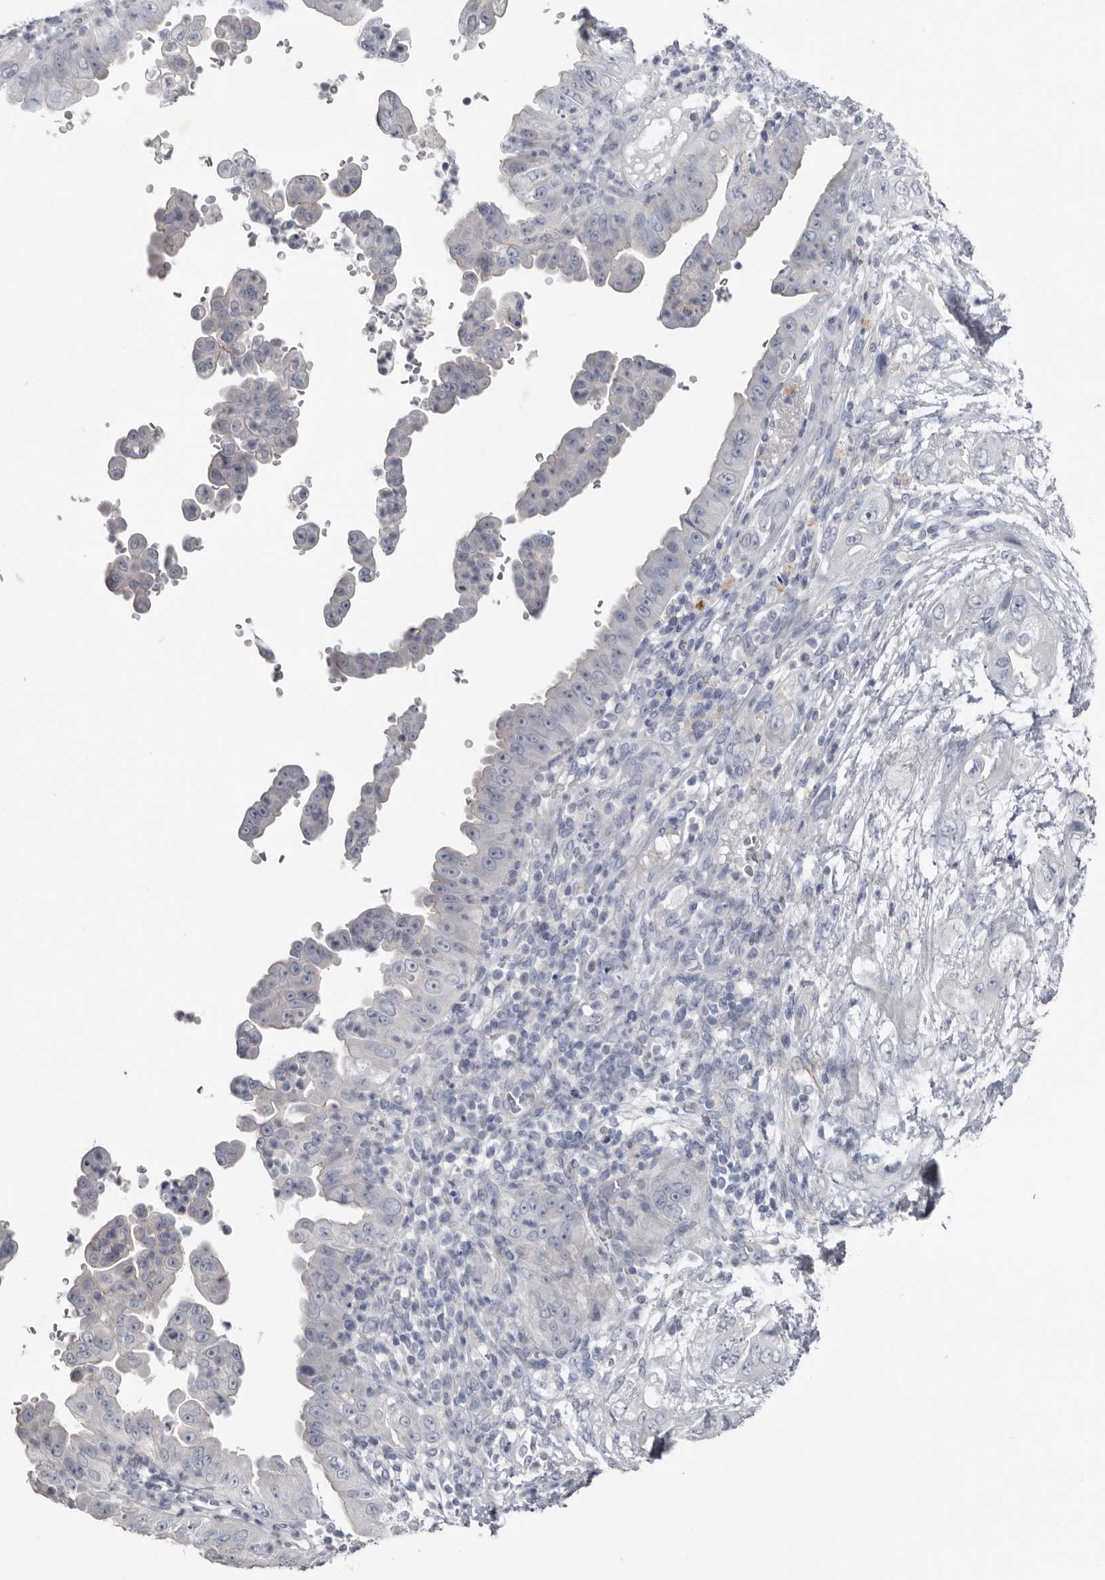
{"staining": {"intensity": "negative", "quantity": "none", "location": "none"}, "tissue": "pancreatic cancer", "cell_type": "Tumor cells", "image_type": "cancer", "snomed": [{"axis": "morphology", "description": "Adenocarcinoma, NOS"}, {"axis": "topography", "description": "Pancreas"}], "caption": "Histopathology image shows no protein positivity in tumor cells of pancreatic cancer tissue.", "gene": "FABP7", "patient": {"sex": "female", "age": 78}}